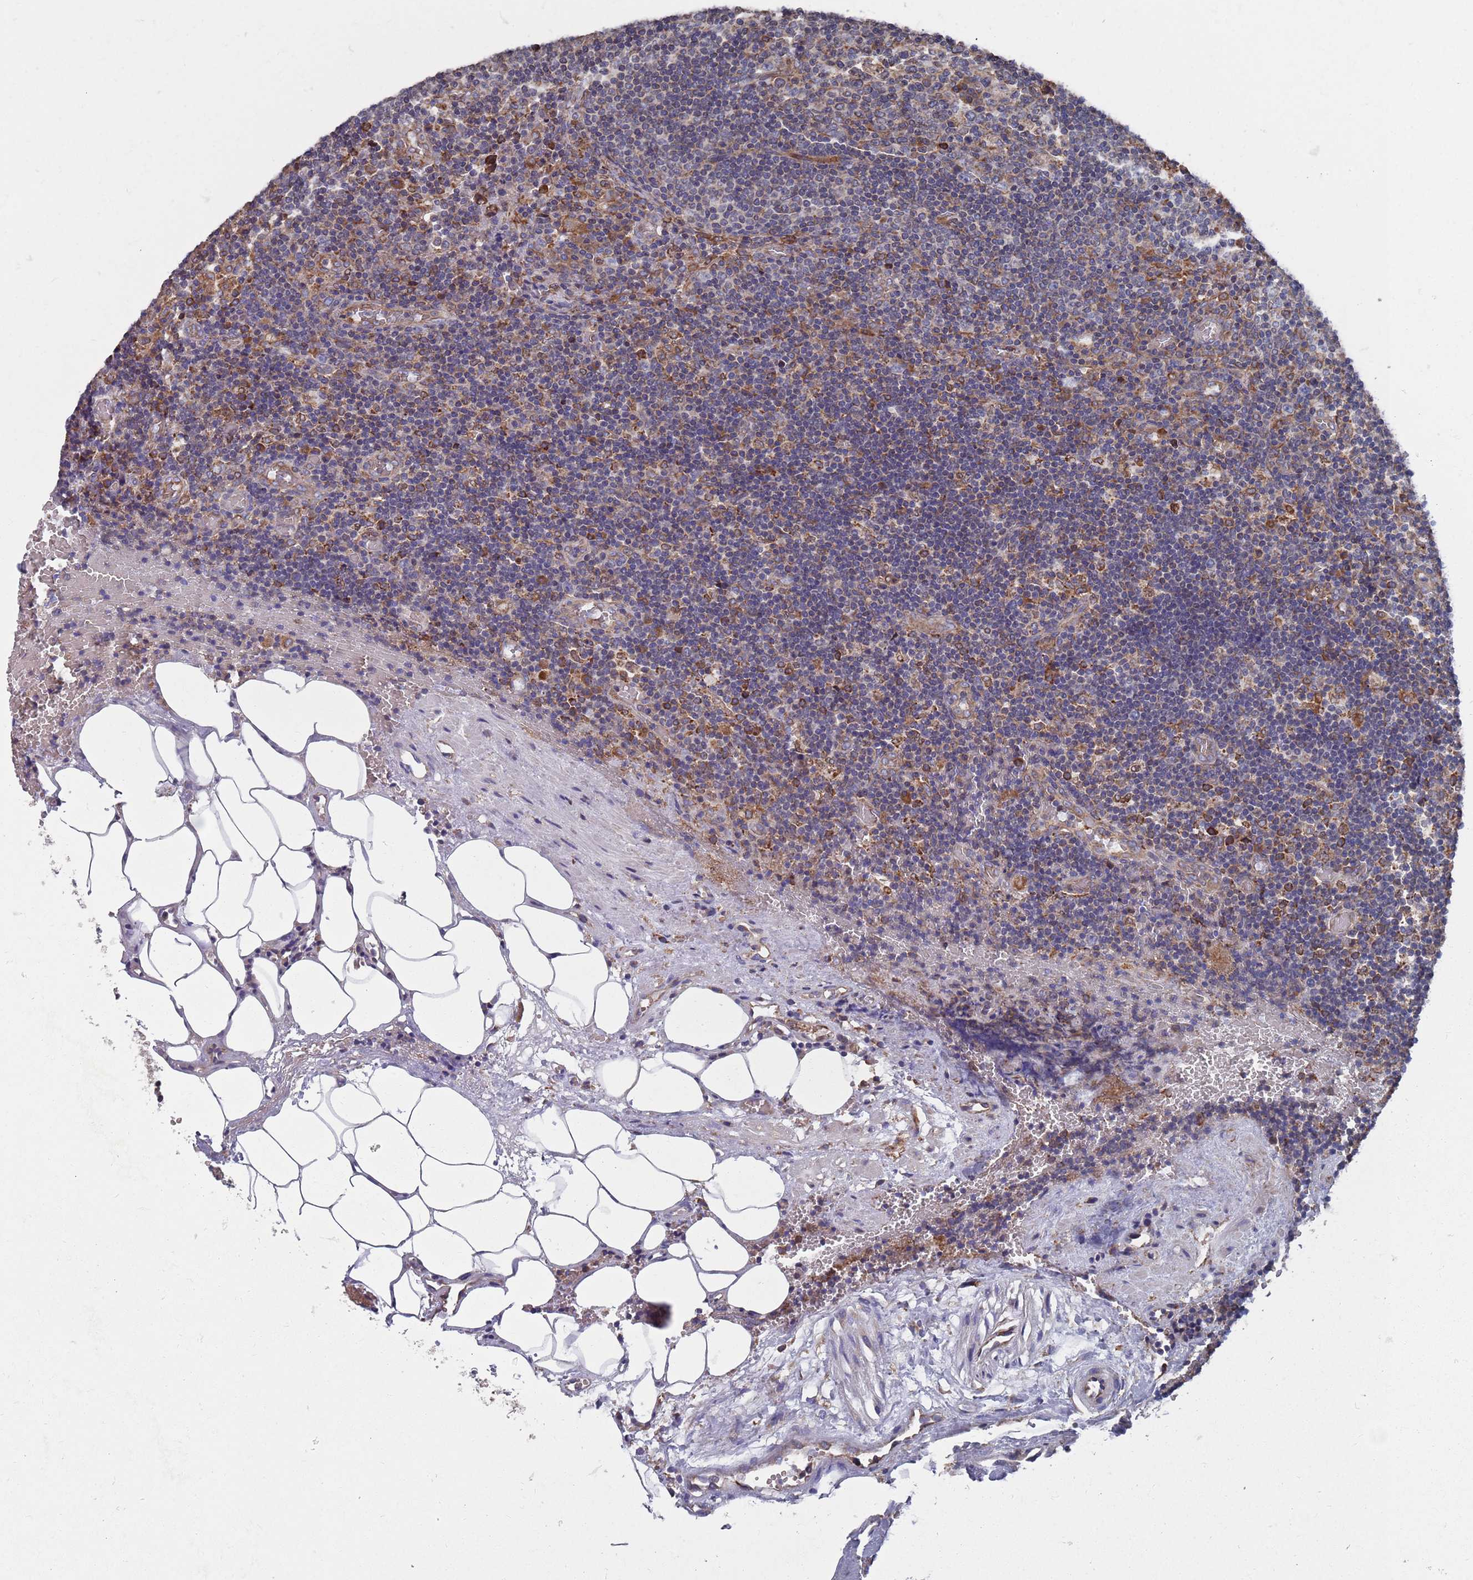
{"staining": {"intensity": "weak", "quantity": "25%-75%", "location": "cytoplasmic/membranous"}, "tissue": "lymph node", "cell_type": "Germinal center cells", "image_type": "normal", "snomed": [{"axis": "morphology", "description": "Normal tissue, NOS"}, {"axis": "topography", "description": "Lymph node"}], "caption": "Unremarkable lymph node shows weak cytoplasmic/membranous expression in about 25%-75% of germinal center cells, visualized by immunohistochemistry. The staining is performed using DAB brown chromogen to label protein expression. The nuclei are counter-stained blue using hematoxylin.", "gene": "GID8", "patient": {"sex": "male", "age": 58}}